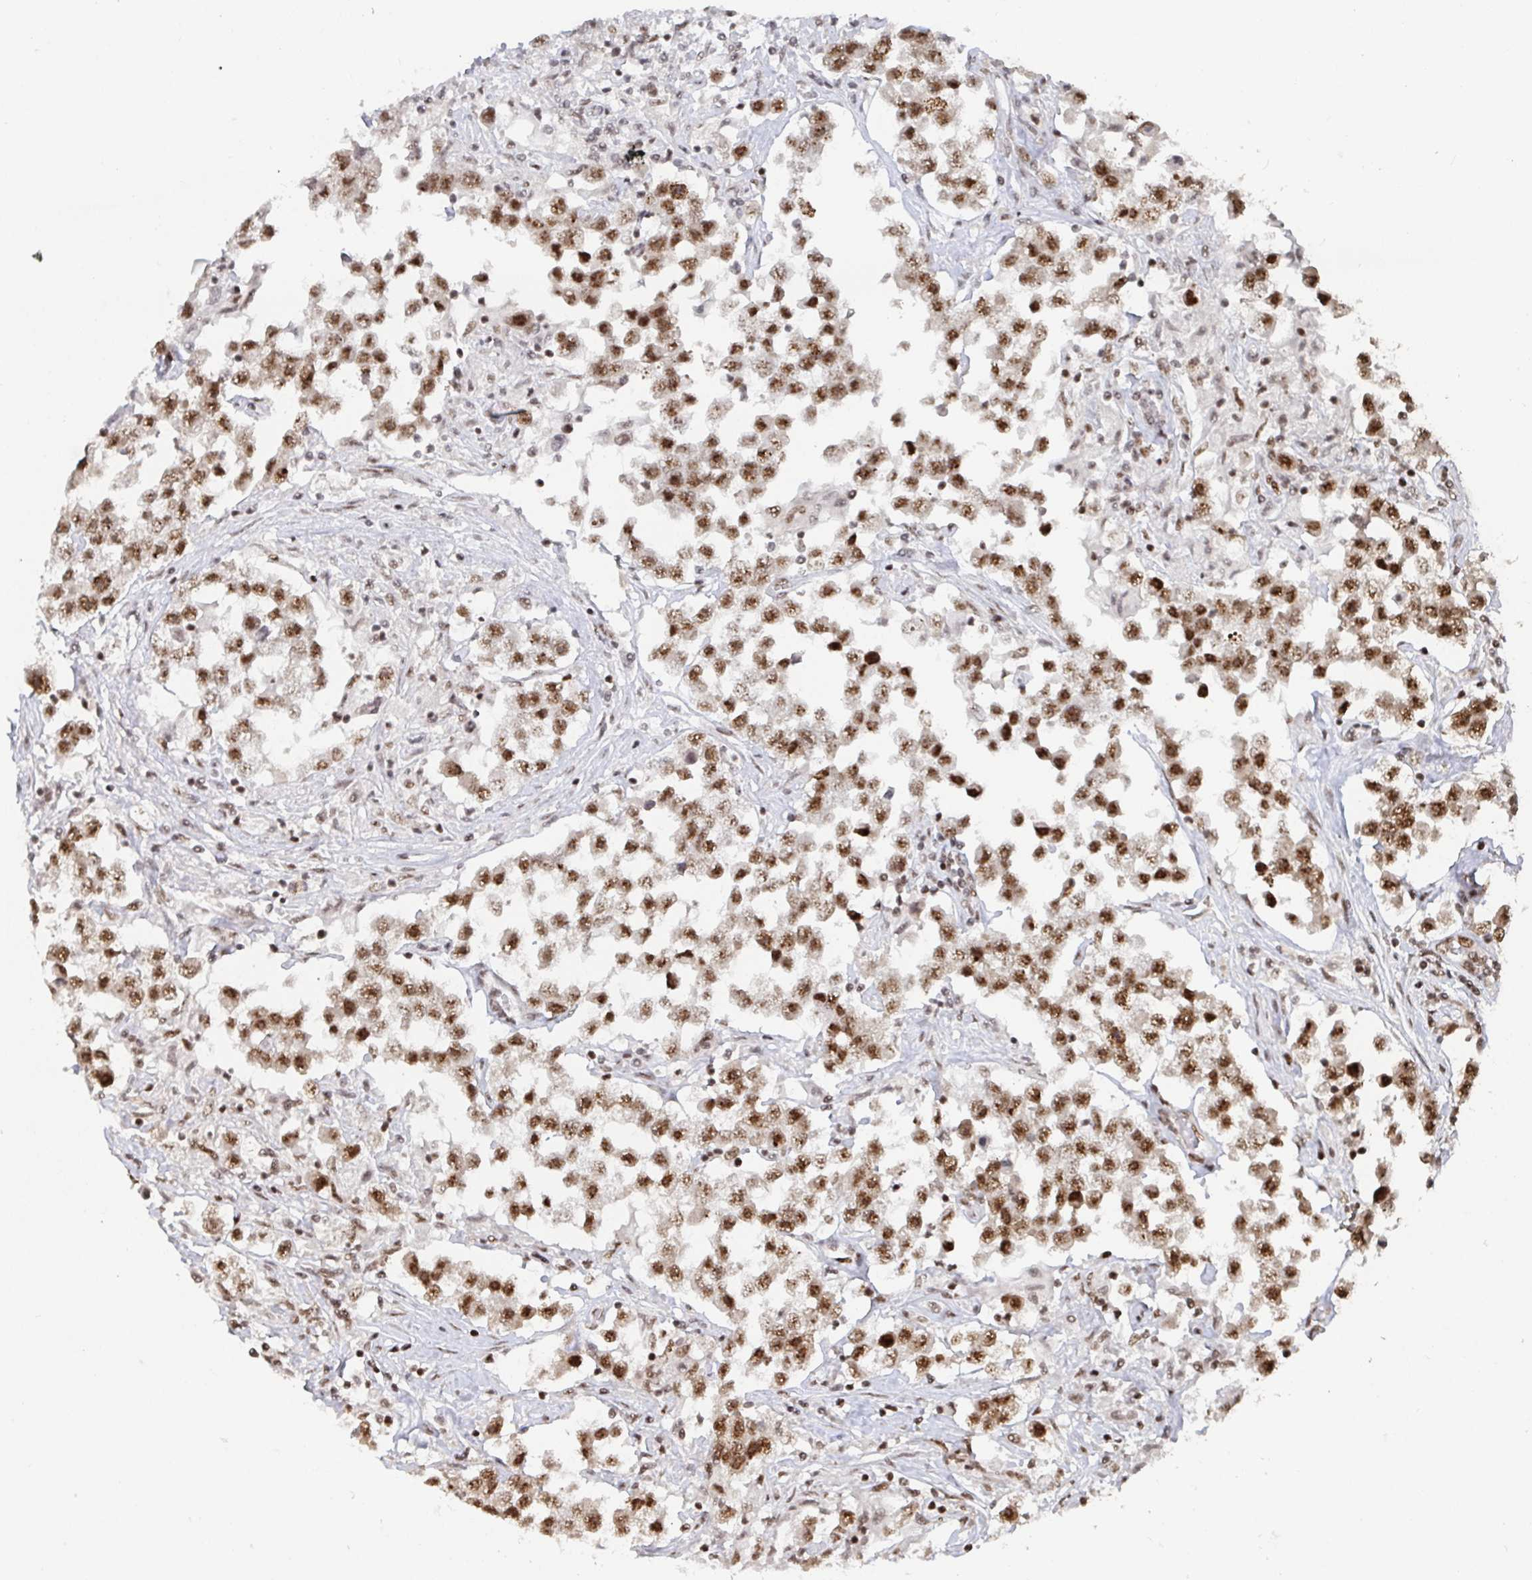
{"staining": {"intensity": "moderate", "quantity": ">75%", "location": "nuclear"}, "tissue": "testis cancer", "cell_type": "Tumor cells", "image_type": "cancer", "snomed": [{"axis": "morphology", "description": "Seminoma, NOS"}, {"axis": "topography", "description": "Testis"}], "caption": "Immunohistochemical staining of human testis seminoma reveals medium levels of moderate nuclear staining in approximately >75% of tumor cells.", "gene": "ZDHHC12", "patient": {"sex": "male", "age": 46}}